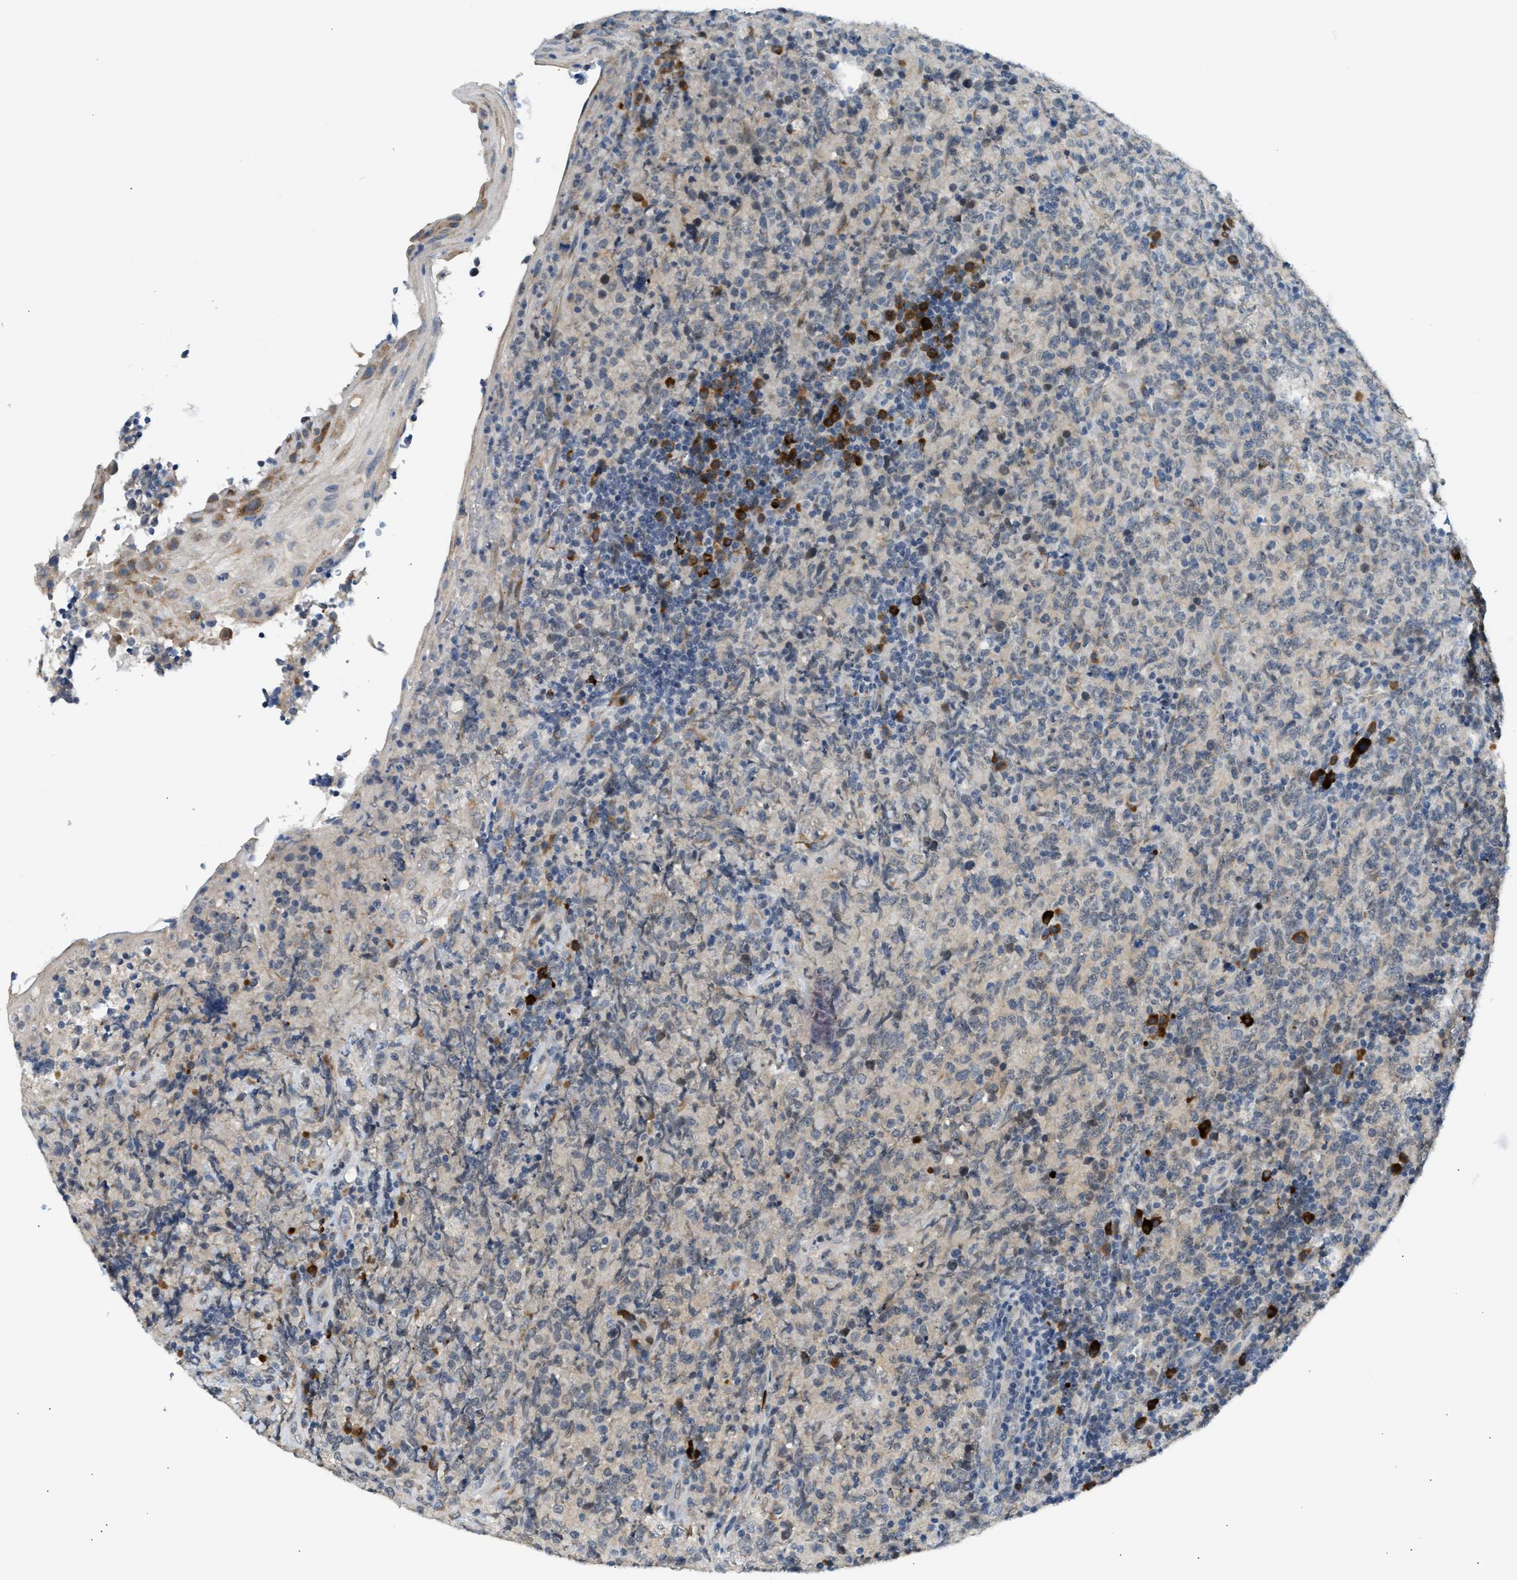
{"staining": {"intensity": "weak", "quantity": "<25%", "location": "cytoplasmic/membranous"}, "tissue": "lymphoma", "cell_type": "Tumor cells", "image_type": "cancer", "snomed": [{"axis": "morphology", "description": "Malignant lymphoma, non-Hodgkin's type, High grade"}, {"axis": "topography", "description": "Tonsil"}], "caption": "Lymphoma was stained to show a protein in brown. There is no significant expression in tumor cells.", "gene": "KCNC2", "patient": {"sex": "female", "age": 36}}